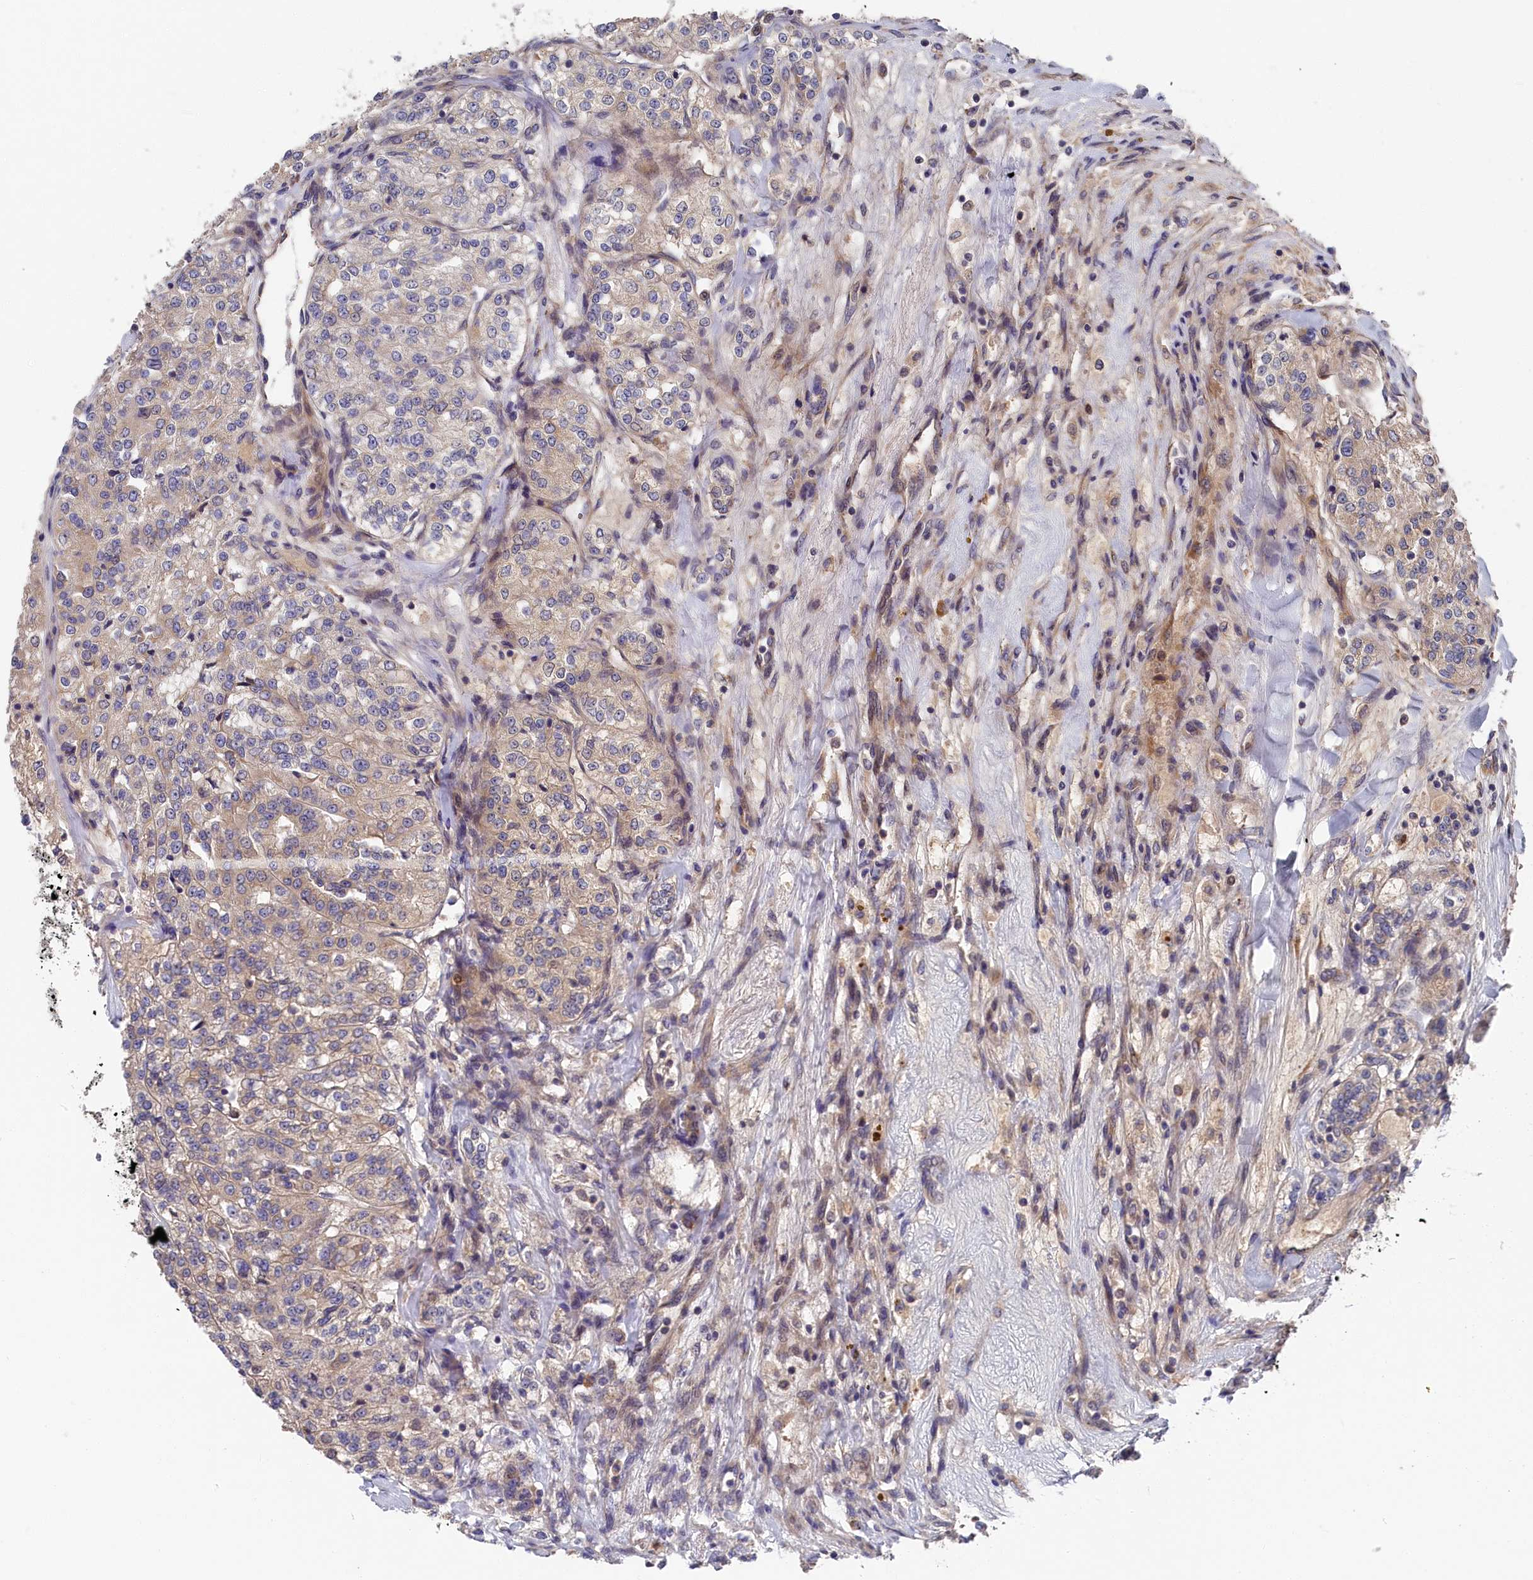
{"staining": {"intensity": "weak", "quantity": "25%-75%", "location": "cytoplasmic/membranous"}, "tissue": "renal cancer", "cell_type": "Tumor cells", "image_type": "cancer", "snomed": [{"axis": "morphology", "description": "Adenocarcinoma, NOS"}, {"axis": "topography", "description": "Kidney"}], "caption": "An immunohistochemistry (IHC) photomicrograph of tumor tissue is shown. Protein staining in brown shows weak cytoplasmic/membranous positivity in renal cancer within tumor cells. (DAB (3,3'-diaminobenzidine) IHC with brightfield microscopy, high magnification).", "gene": "CYB5D2", "patient": {"sex": "female", "age": 63}}